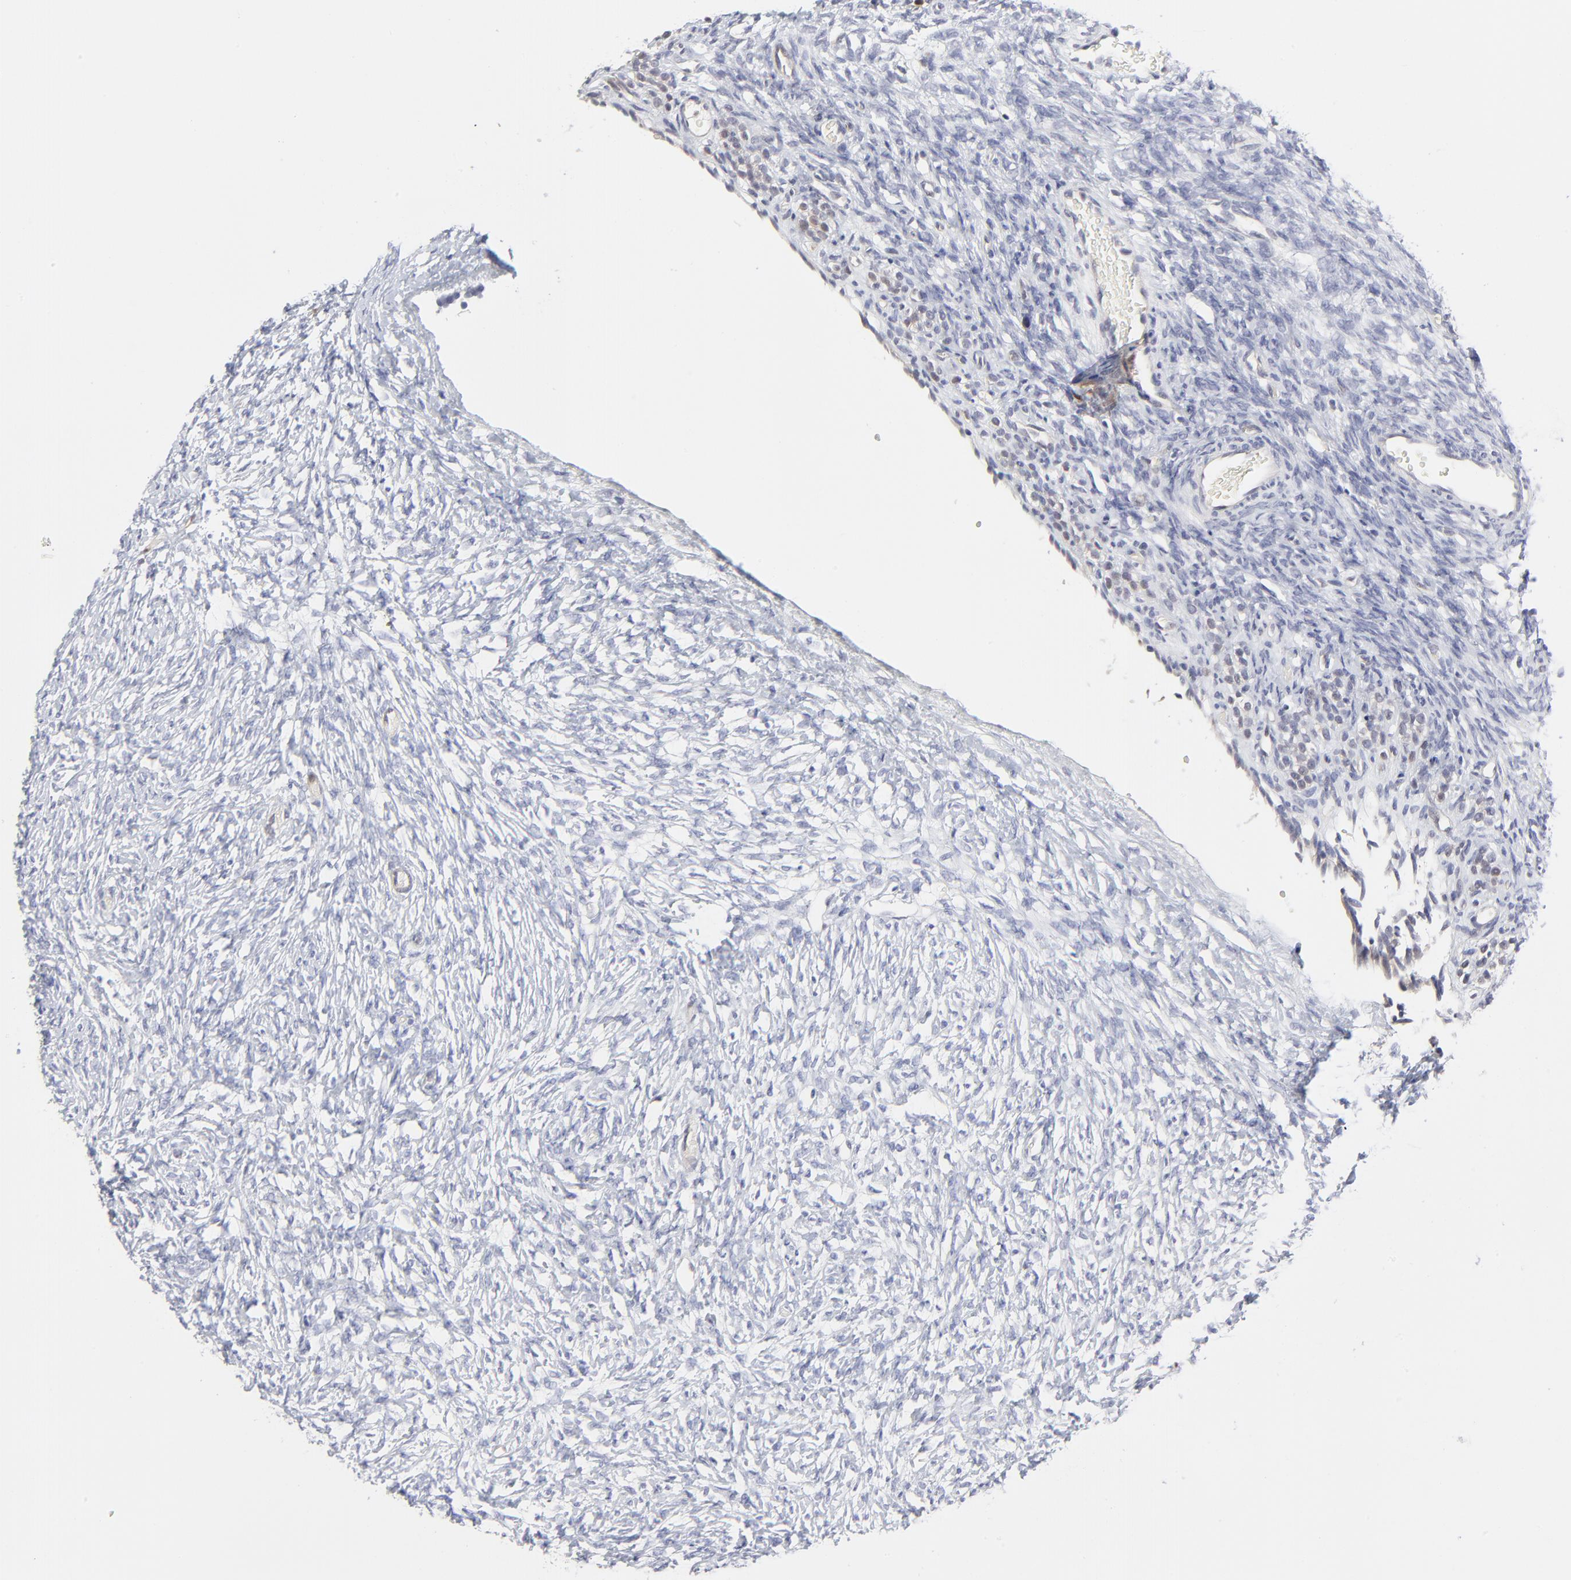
{"staining": {"intensity": "negative", "quantity": "none", "location": "none"}, "tissue": "ovary", "cell_type": "Follicle cells", "image_type": "normal", "snomed": [{"axis": "morphology", "description": "Normal tissue, NOS"}, {"axis": "topography", "description": "Ovary"}], "caption": "DAB immunohistochemical staining of normal ovary demonstrates no significant expression in follicle cells. (DAB (3,3'-diaminobenzidine) immunohistochemistry with hematoxylin counter stain).", "gene": "CASP3", "patient": {"sex": "female", "age": 35}}